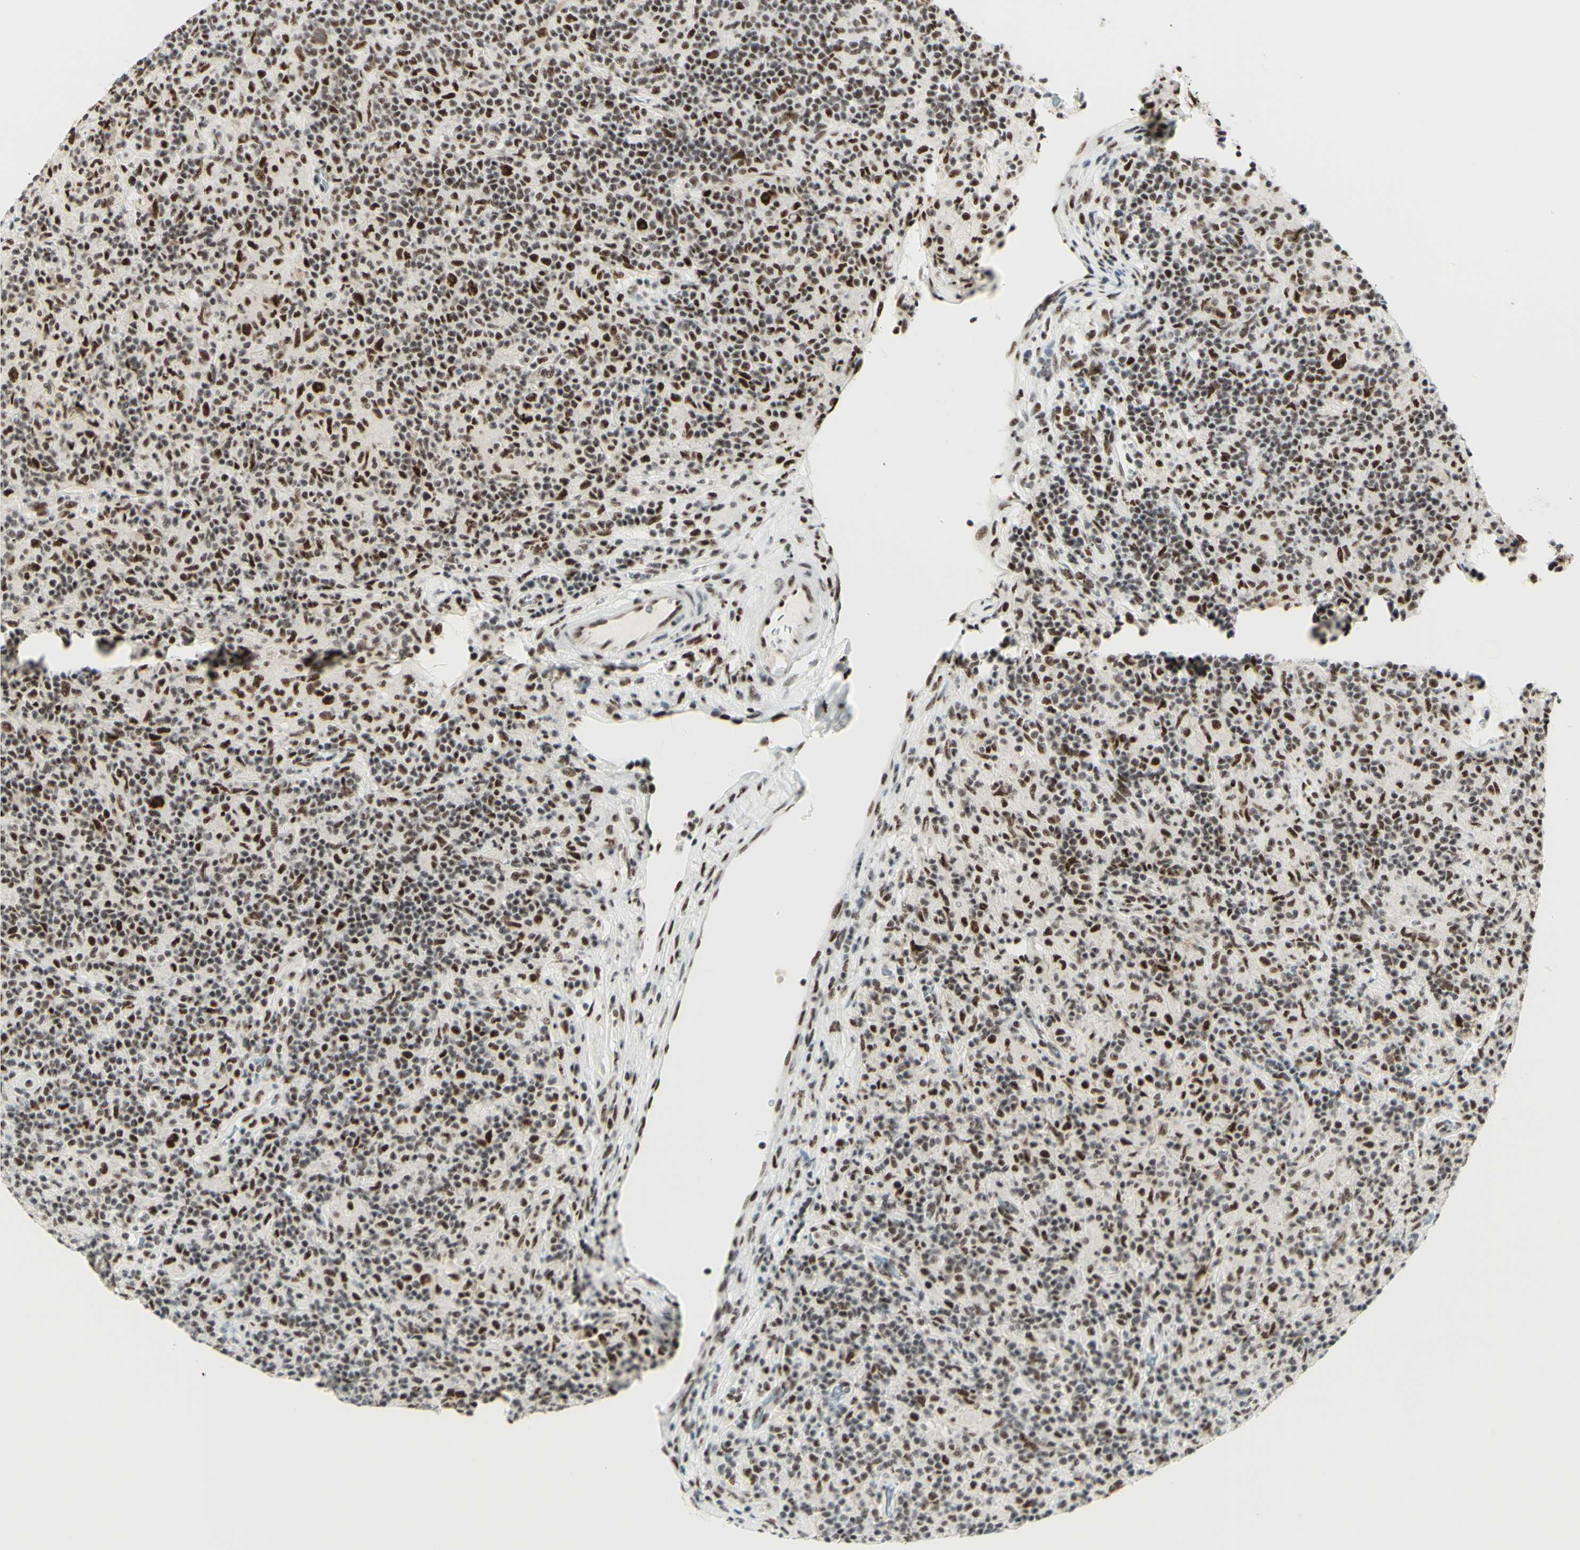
{"staining": {"intensity": "strong", "quantity": ">75%", "location": "nuclear"}, "tissue": "lymphoma", "cell_type": "Tumor cells", "image_type": "cancer", "snomed": [{"axis": "morphology", "description": "Hodgkin's disease, NOS"}, {"axis": "topography", "description": "Lymph node"}], "caption": "About >75% of tumor cells in human Hodgkin's disease demonstrate strong nuclear protein staining as visualized by brown immunohistochemical staining.", "gene": "WTAP", "patient": {"sex": "male", "age": 70}}